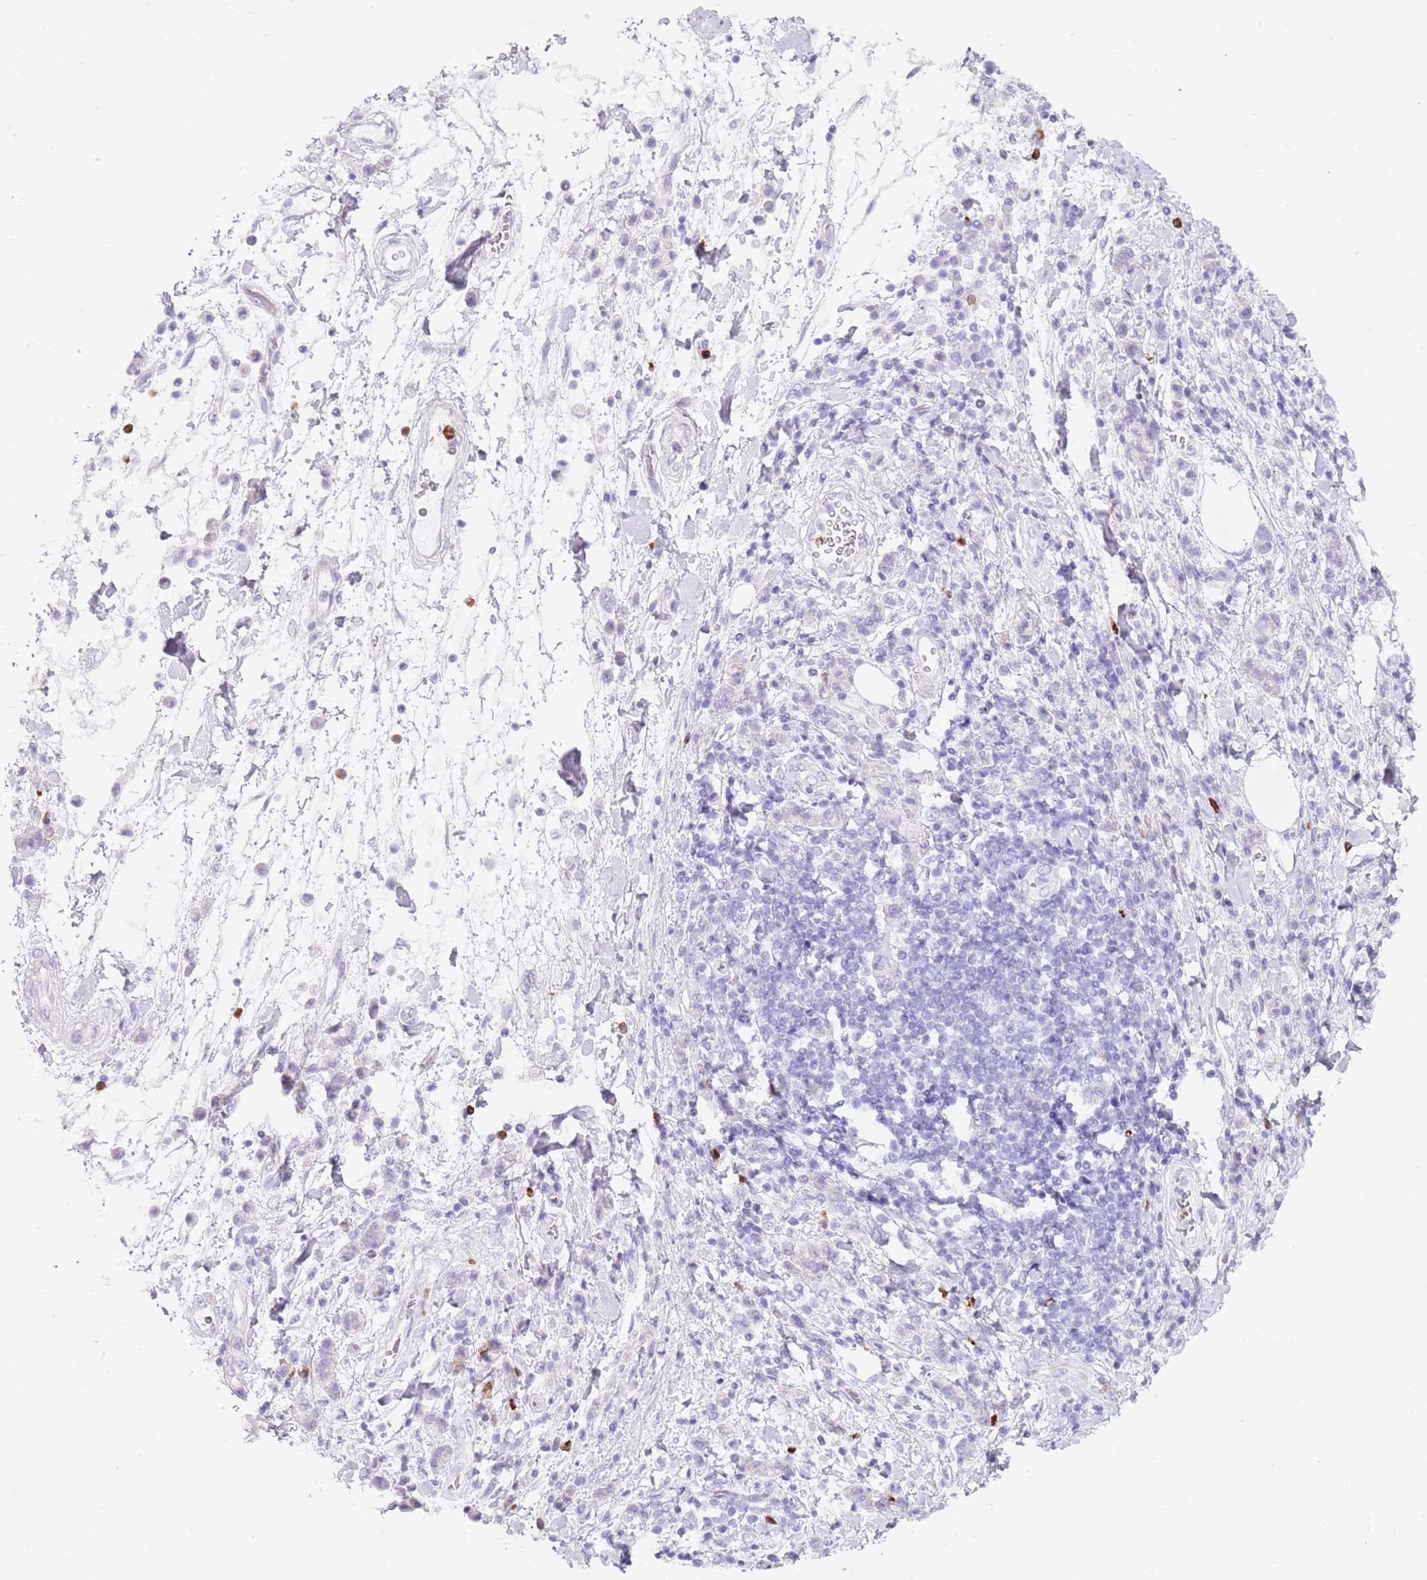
{"staining": {"intensity": "negative", "quantity": "none", "location": "none"}, "tissue": "stomach cancer", "cell_type": "Tumor cells", "image_type": "cancer", "snomed": [{"axis": "morphology", "description": "Adenocarcinoma, NOS"}, {"axis": "topography", "description": "Stomach"}], "caption": "An immunohistochemistry micrograph of stomach cancer is shown. There is no staining in tumor cells of stomach cancer.", "gene": "CD177", "patient": {"sex": "male", "age": 77}}